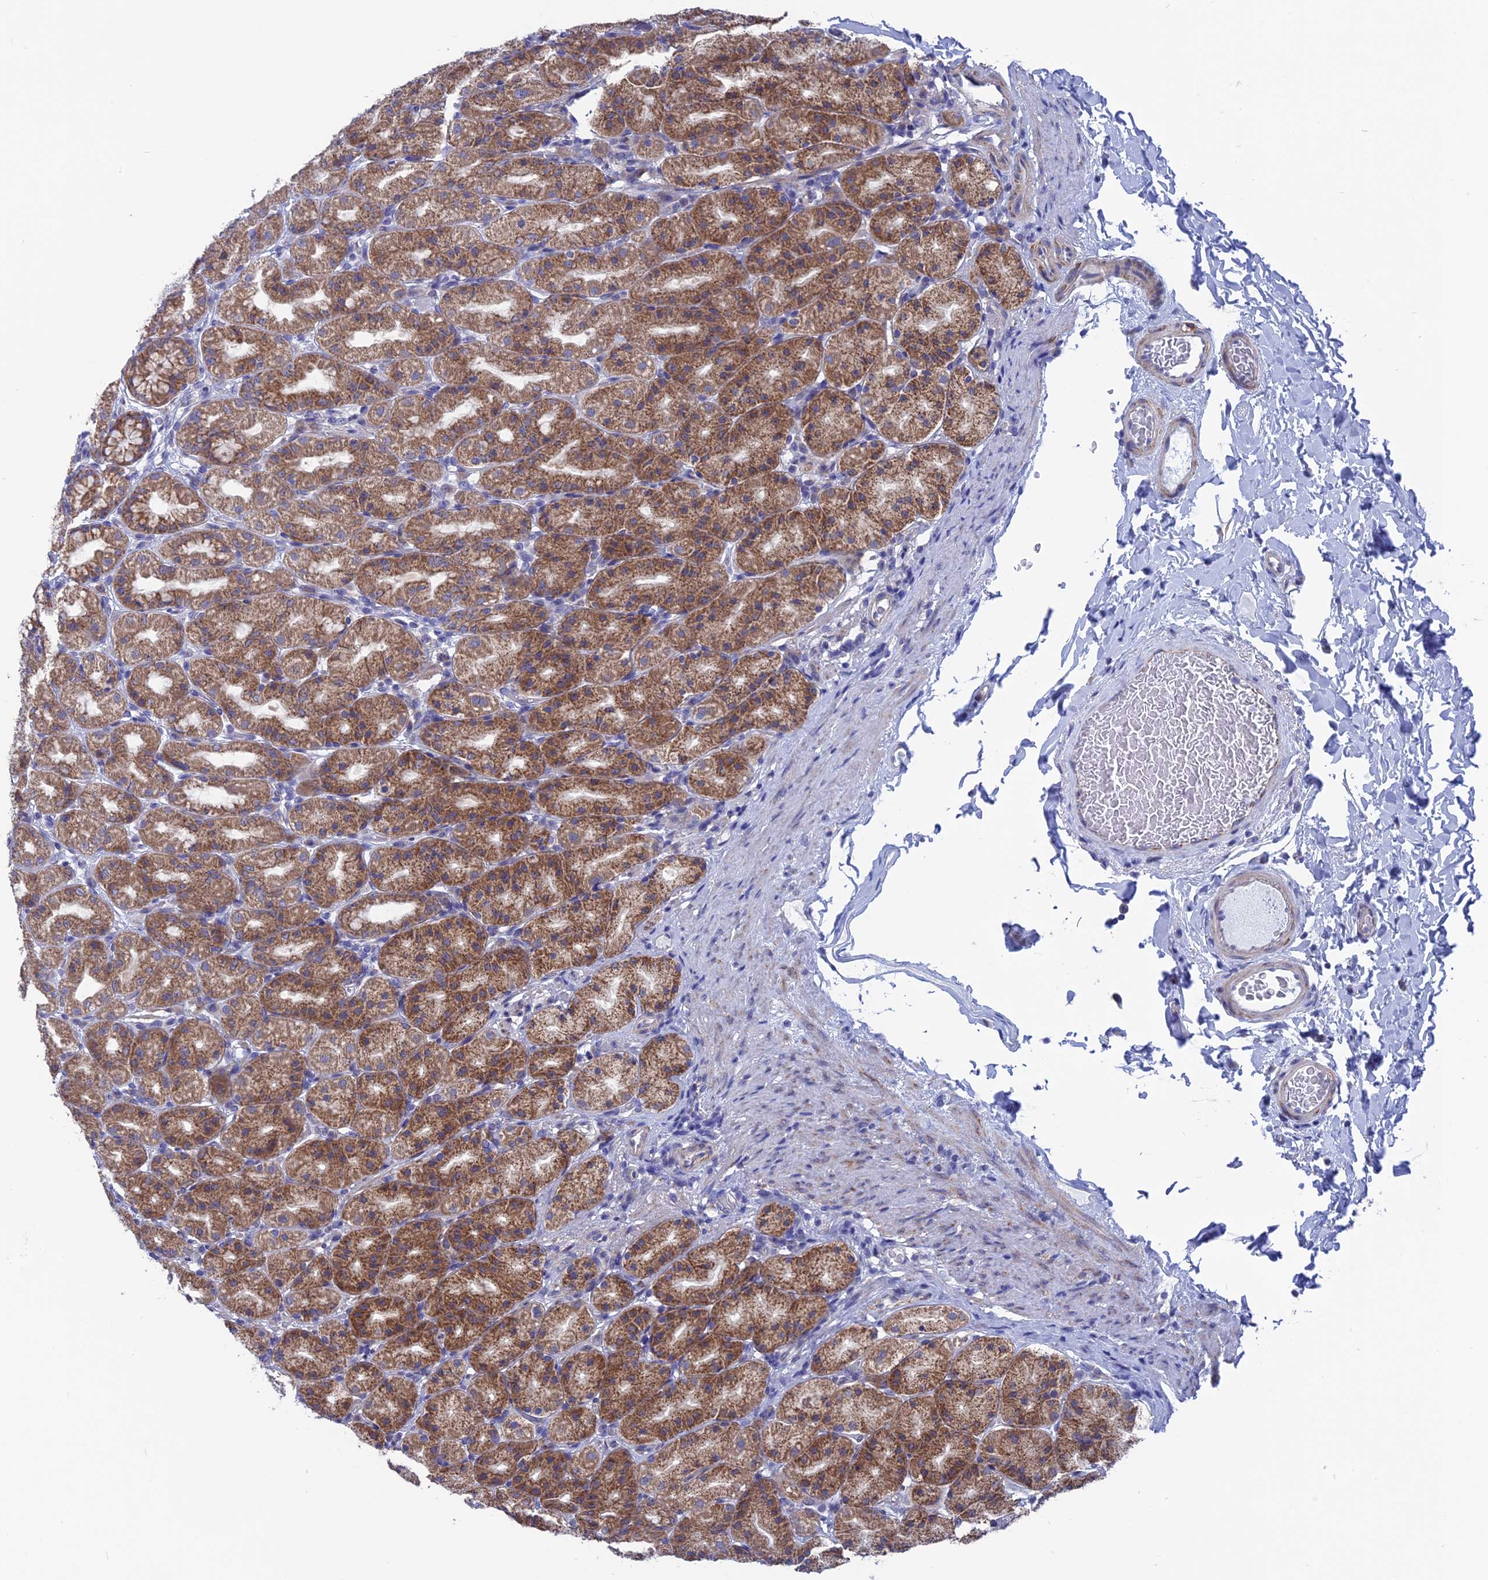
{"staining": {"intensity": "moderate", "quantity": ">75%", "location": "cytoplasmic/membranous"}, "tissue": "stomach", "cell_type": "Glandular cells", "image_type": "normal", "snomed": [{"axis": "morphology", "description": "Normal tissue, NOS"}, {"axis": "topography", "description": "Stomach, upper"}], "caption": "Immunohistochemistry (DAB) staining of normal stomach demonstrates moderate cytoplasmic/membranous protein expression in about >75% of glandular cells. (DAB (3,3'-diaminobenzidine) = brown stain, brightfield microscopy at high magnification).", "gene": "AK4P3", "patient": {"sex": "male", "age": 68}}